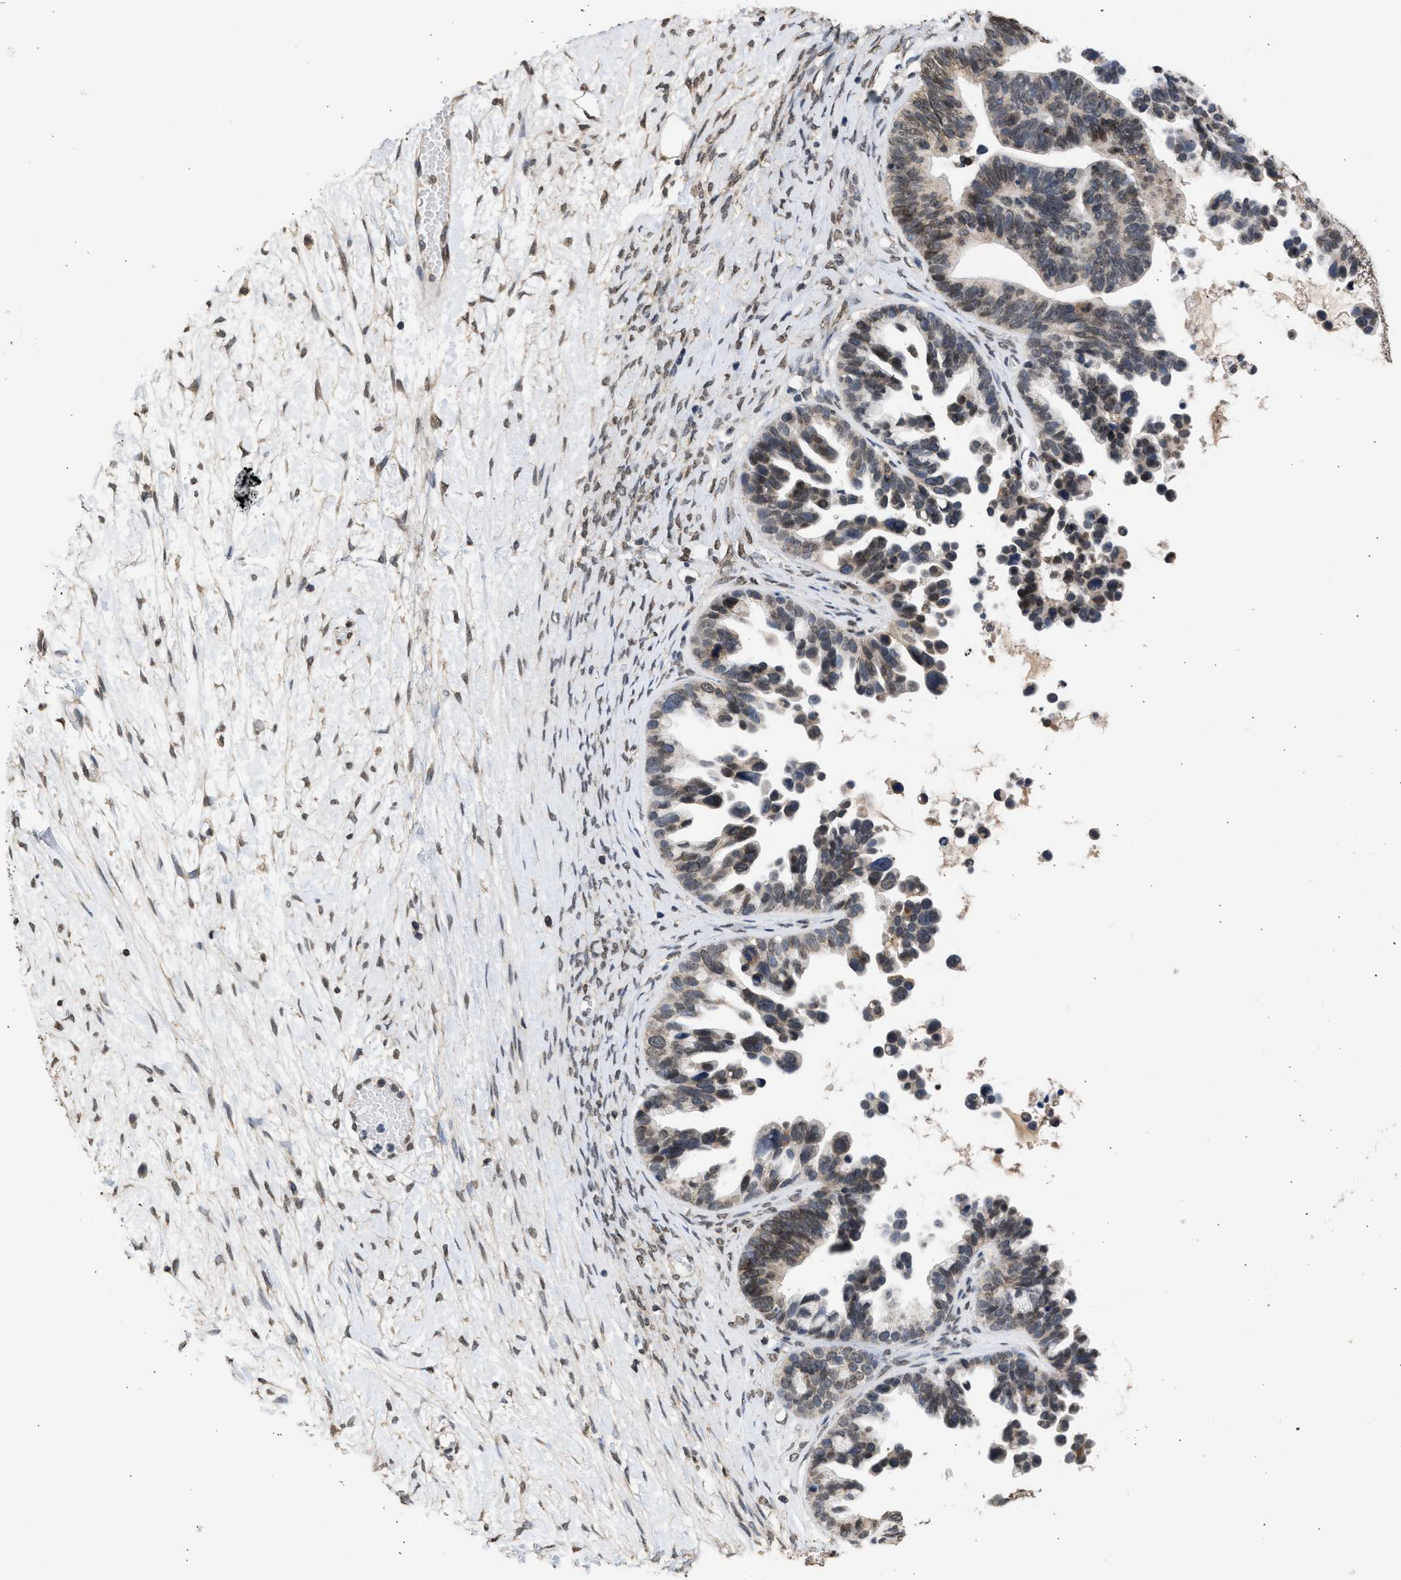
{"staining": {"intensity": "negative", "quantity": "none", "location": "none"}, "tissue": "ovarian cancer", "cell_type": "Tumor cells", "image_type": "cancer", "snomed": [{"axis": "morphology", "description": "Cystadenocarcinoma, serous, NOS"}, {"axis": "topography", "description": "Ovary"}], "caption": "Tumor cells are negative for protein expression in human ovarian cancer. The staining is performed using DAB (3,3'-diaminobenzidine) brown chromogen with nuclei counter-stained in using hematoxylin.", "gene": "NUP35", "patient": {"sex": "female", "age": 56}}